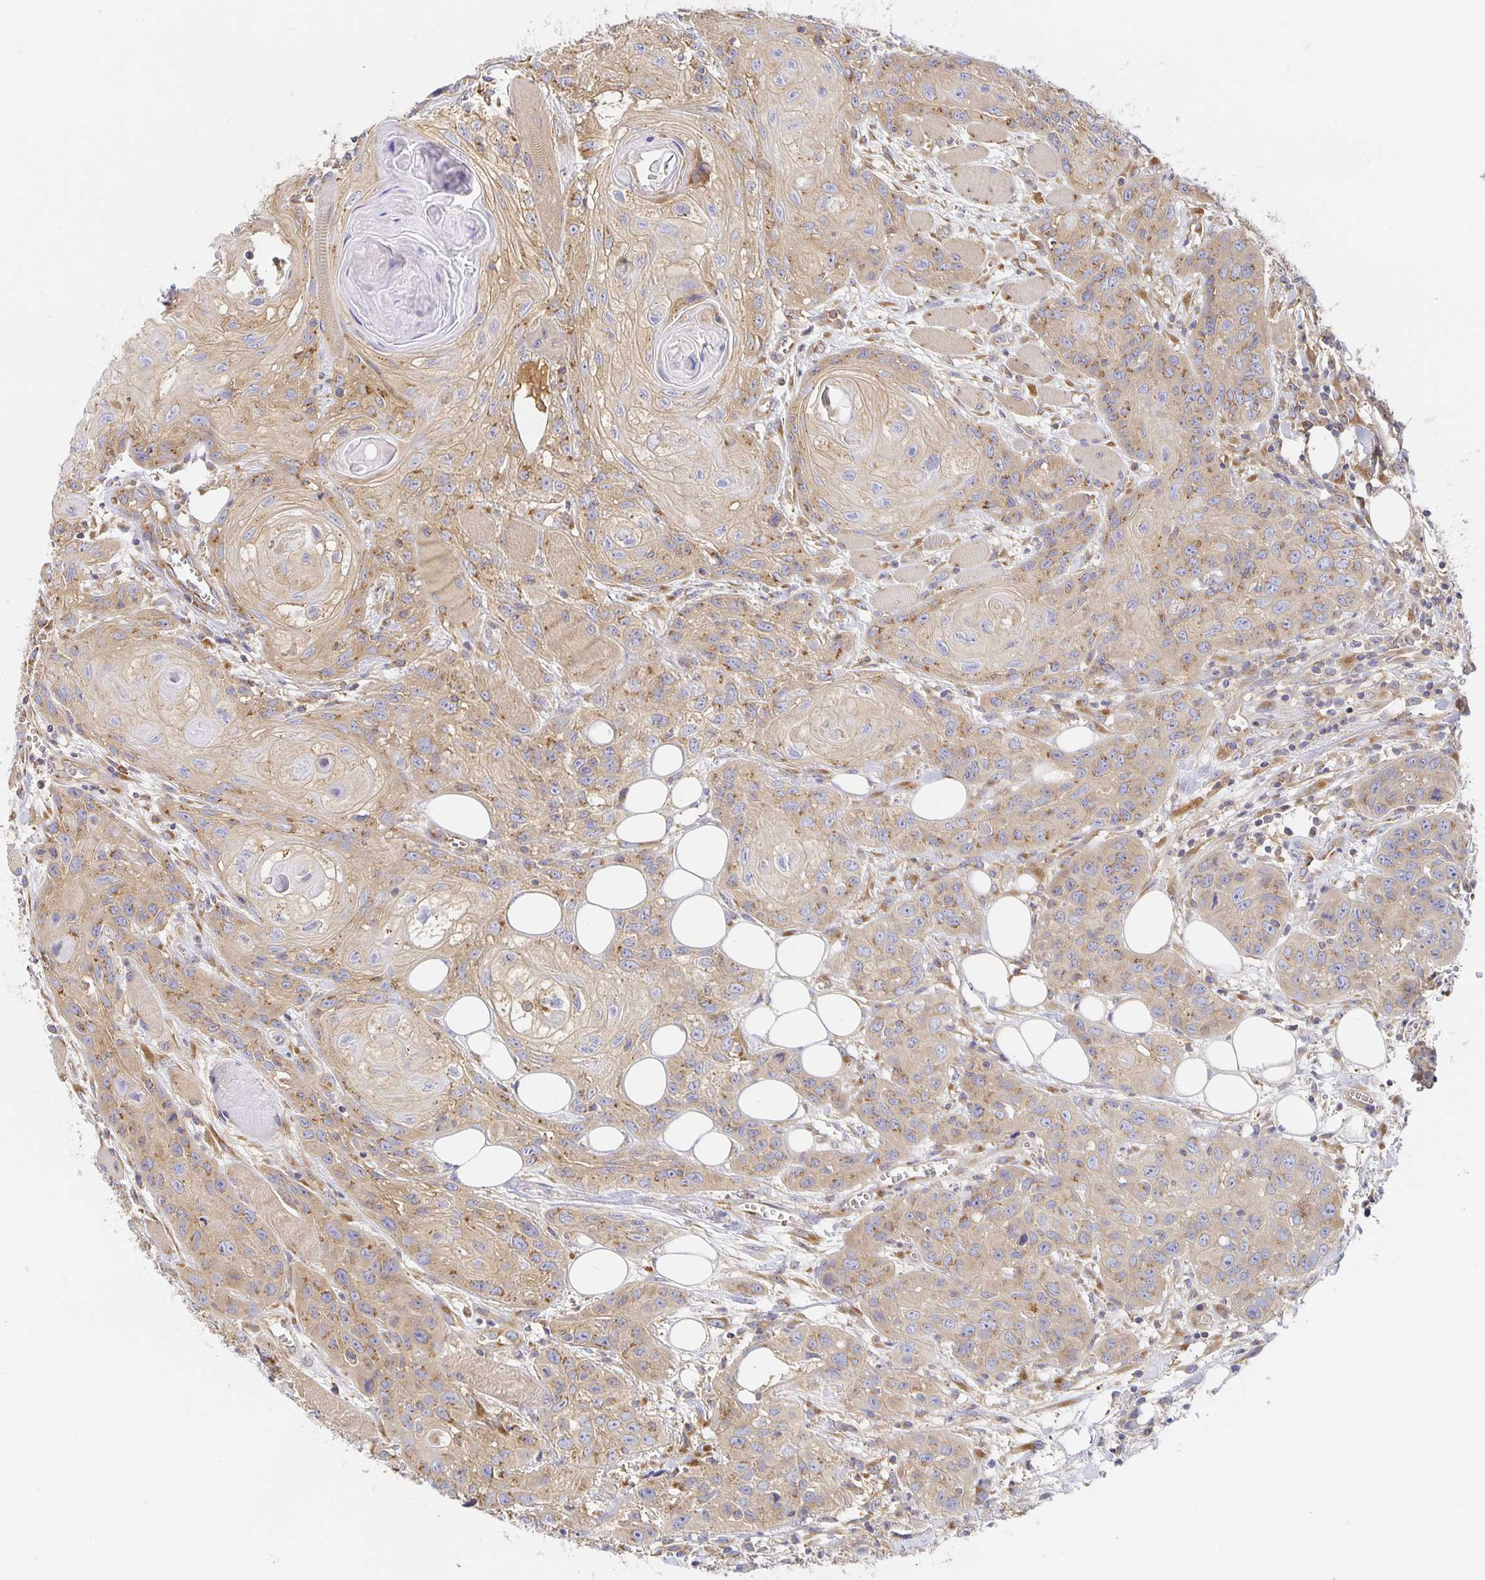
{"staining": {"intensity": "weak", "quantity": "25%-75%", "location": "cytoplasmic/membranous"}, "tissue": "head and neck cancer", "cell_type": "Tumor cells", "image_type": "cancer", "snomed": [{"axis": "morphology", "description": "Squamous cell carcinoma, NOS"}, {"axis": "topography", "description": "Oral tissue"}, {"axis": "topography", "description": "Head-Neck"}], "caption": "Weak cytoplasmic/membranous protein expression is present in approximately 25%-75% of tumor cells in squamous cell carcinoma (head and neck).", "gene": "USO1", "patient": {"sex": "male", "age": 58}}